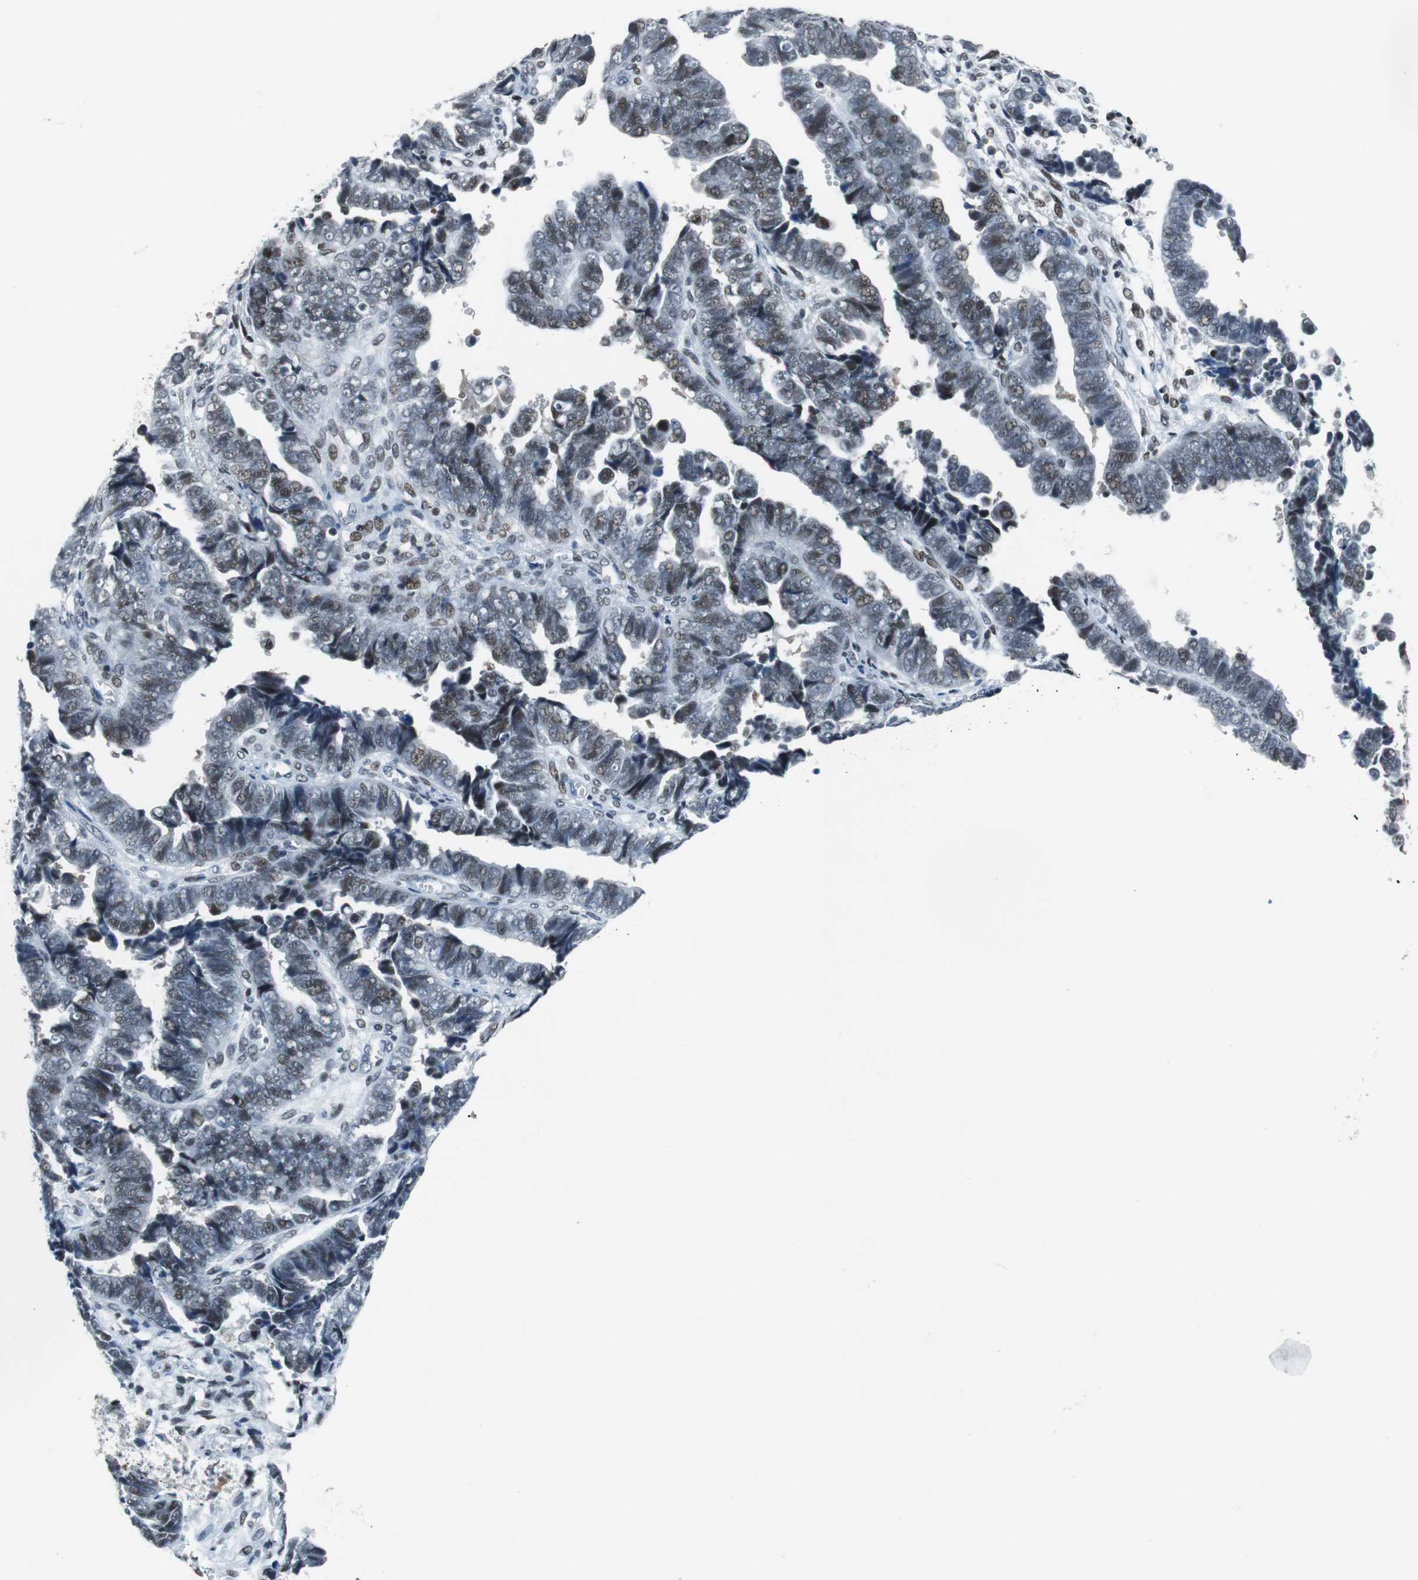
{"staining": {"intensity": "weak", "quantity": "<25%", "location": "nuclear"}, "tissue": "endometrial cancer", "cell_type": "Tumor cells", "image_type": "cancer", "snomed": [{"axis": "morphology", "description": "Adenocarcinoma, NOS"}, {"axis": "topography", "description": "Endometrium"}], "caption": "Immunohistochemical staining of human endometrial adenocarcinoma demonstrates no significant staining in tumor cells.", "gene": "HDAC3", "patient": {"sex": "female", "age": 75}}